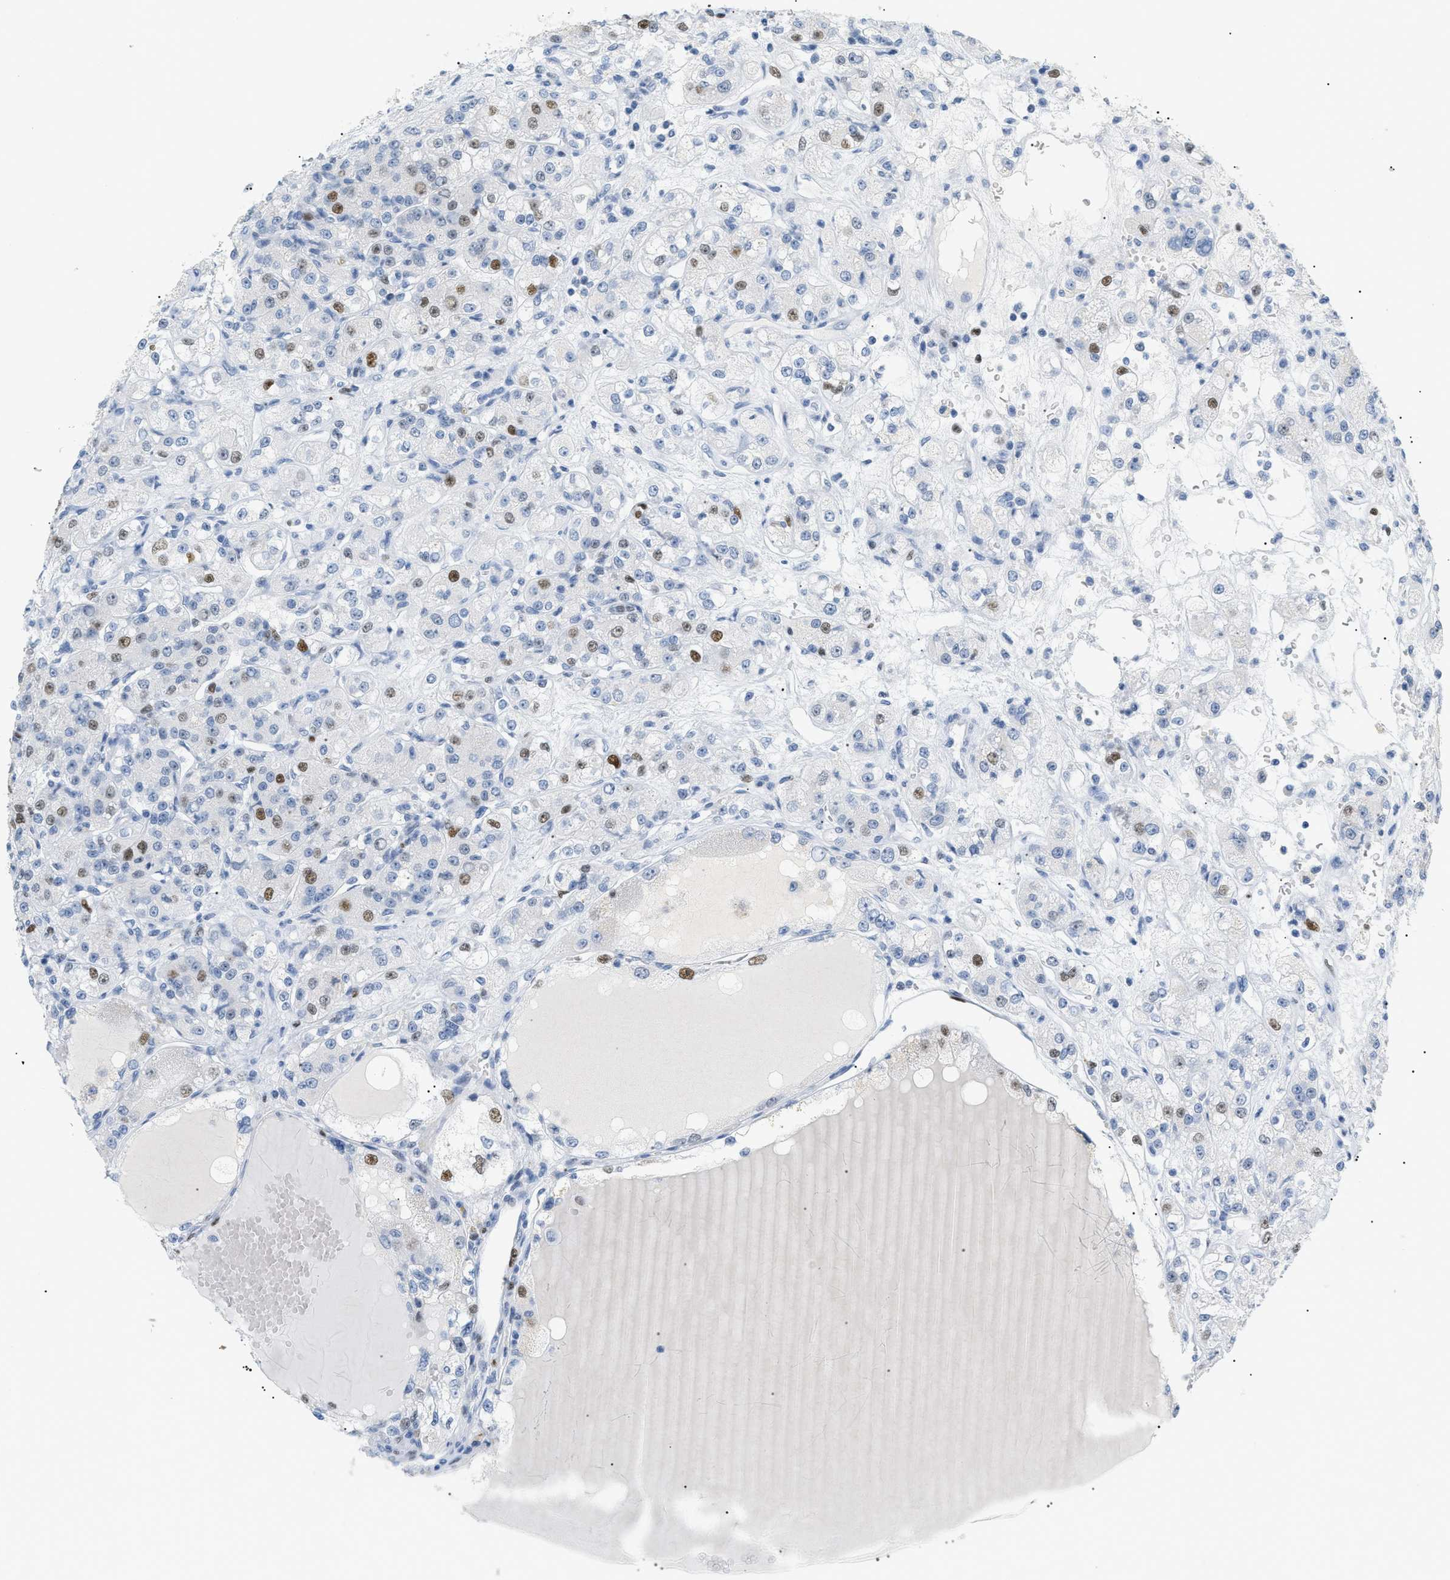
{"staining": {"intensity": "moderate", "quantity": "<25%", "location": "nuclear"}, "tissue": "renal cancer", "cell_type": "Tumor cells", "image_type": "cancer", "snomed": [{"axis": "morphology", "description": "Normal tissue, NOS"}, {"axis": "morphology", "description": "Adenocarcinoma, NOS"}, {"axis": "topography", "description": "Kidney"}], "caption": "IHC (DAB (3,3'-diaminobenzidine)) staining of human renal adenocarcinoma displays moderate nuclear protein expression in approximately <25% of tumor cells. Using DAB (brown) and hematoxylin (blue) stains, captured at high magnification using brightfield microscopy.", "gene": "MCM7", "patient": {"sex": "male", "age": 61}}